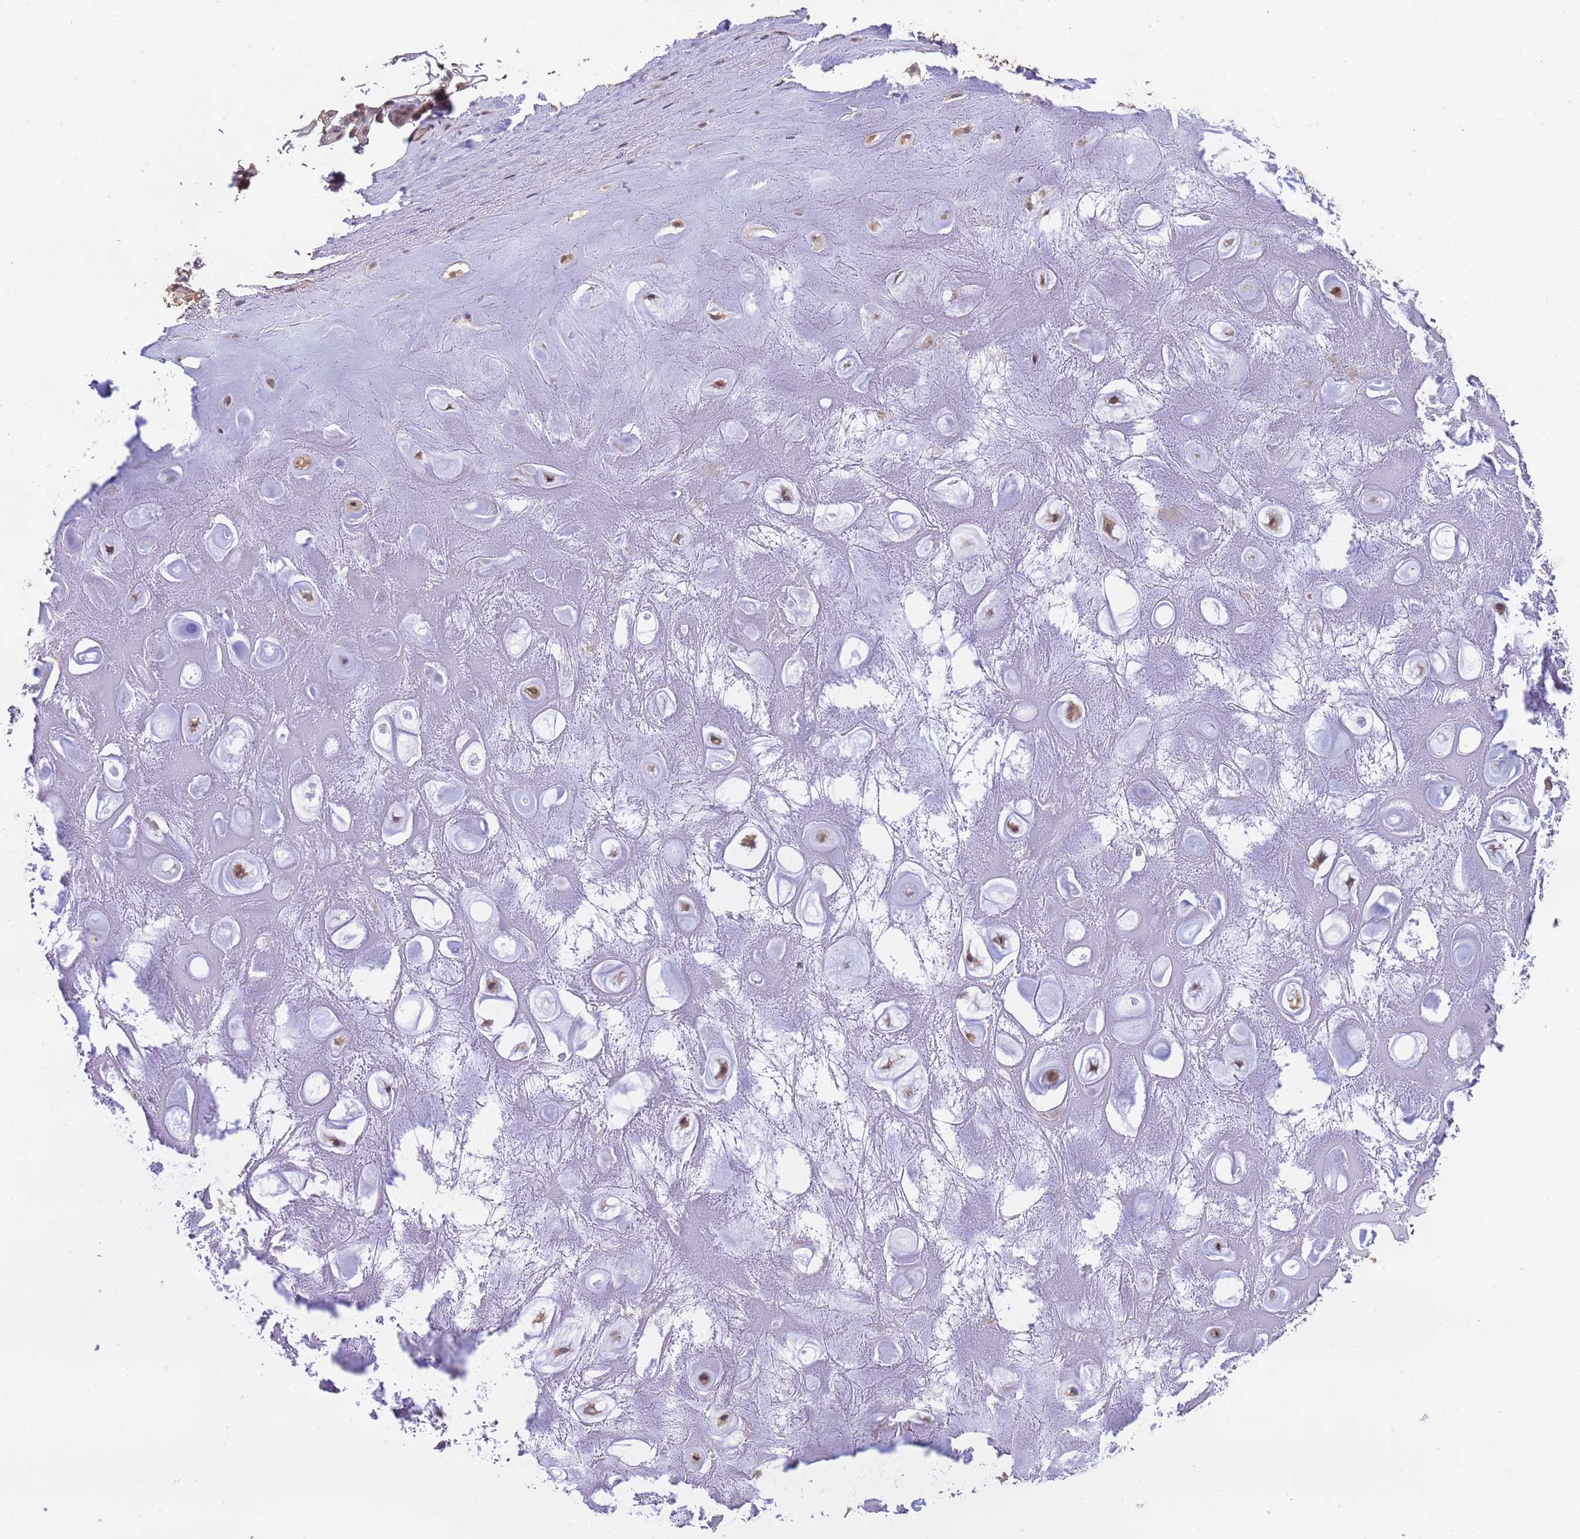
{"staining": {"intensity": "negative", "quantity": "none", "location": "none"}, "tissue": "adipose tissue", "cell_type": "Adipocytes", "image_type": "normal", "snomed": [{"axis": "morphology", "description": "Normal tissue, NOS"}, {"axis": "topography", "description": "Cartilage tissue"}], "caption": "High power microscopy image of an immunohistochemistry (IHC) photomicrograph of unremarkable adipose tissue, revealing no significant positivity in adipocytes. (DAB IHC visualized using brightfield microscopy, high magnification).", "gene": "NPHP1", "patient": {"sex": "male", "age": 81}}